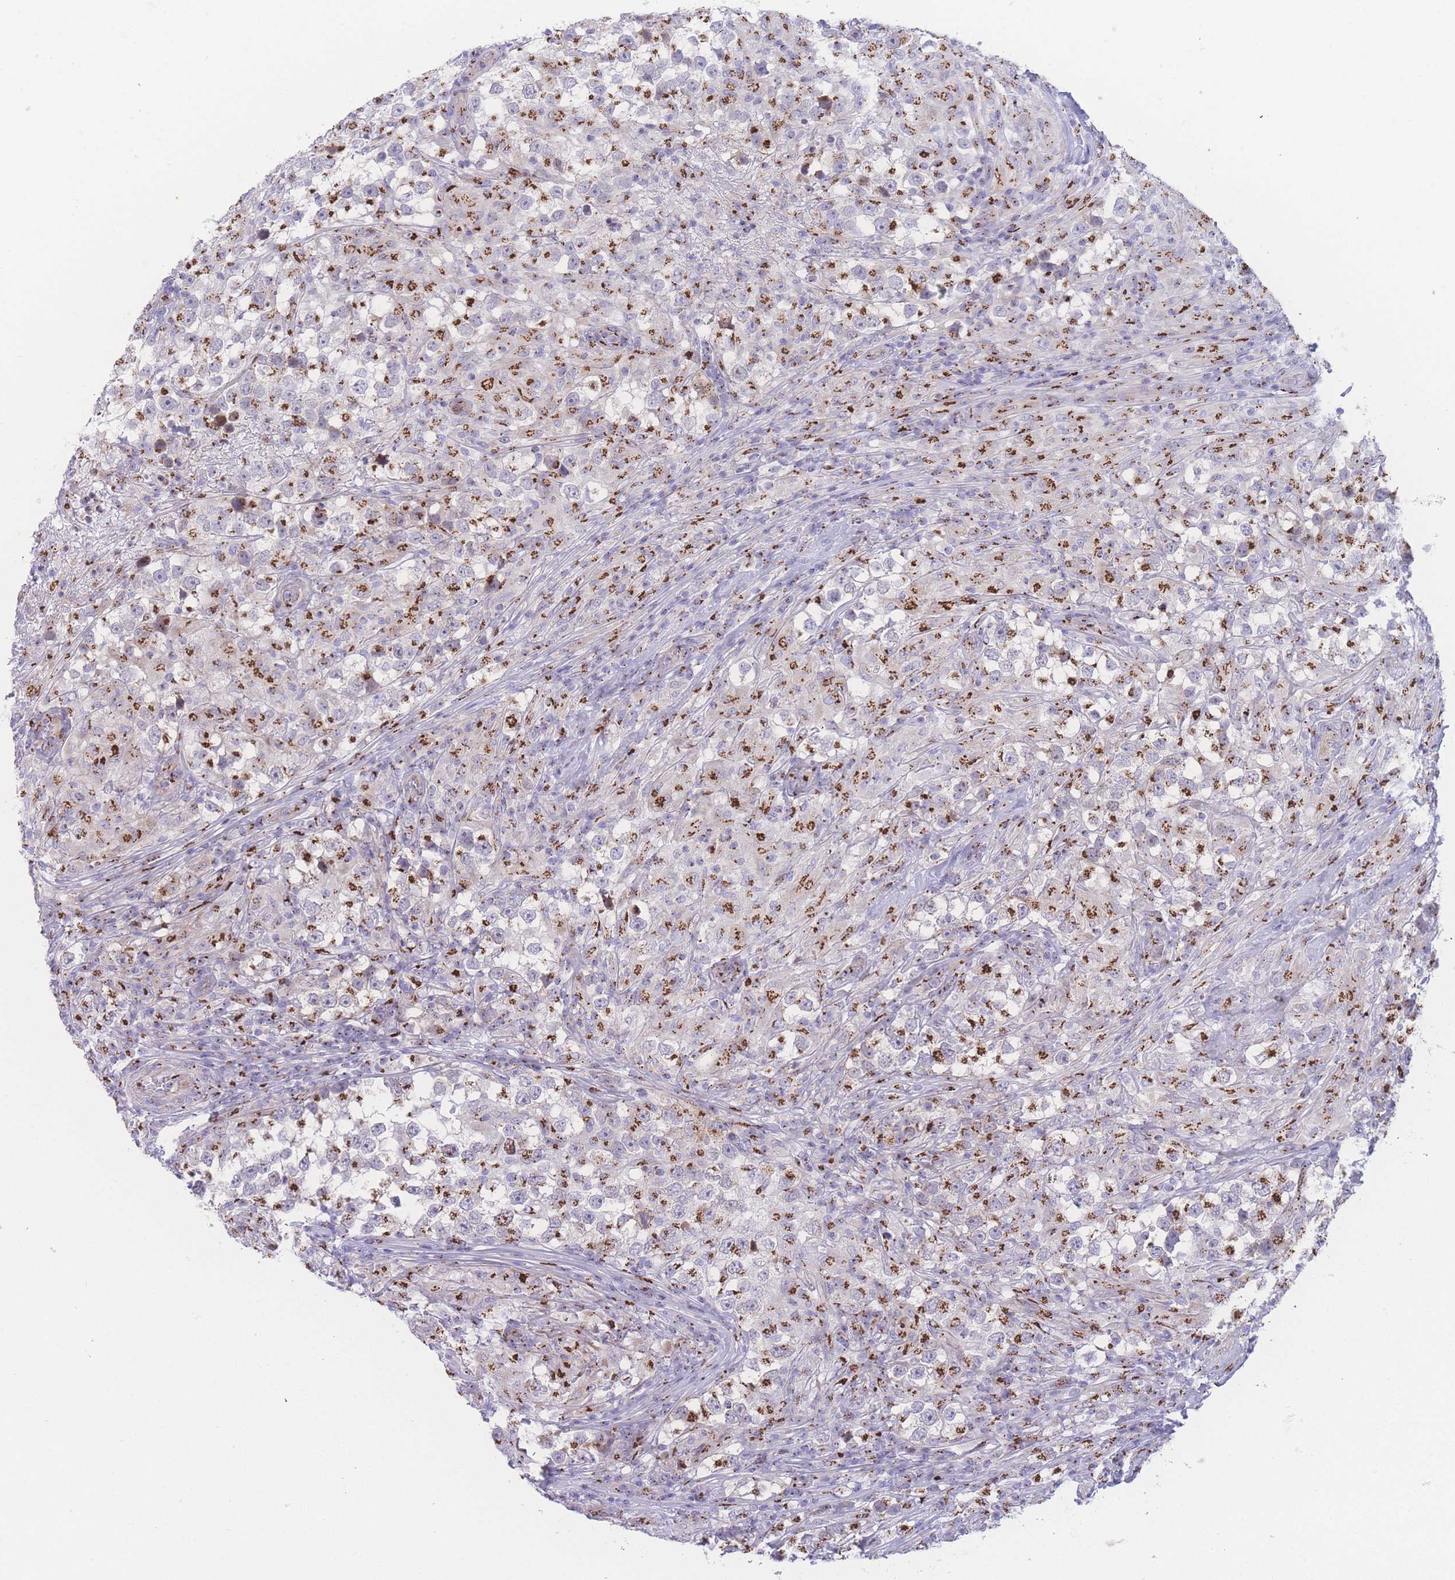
{"staining": {"intensity": "moderate", "quantity": ">75%", "location": "cytoplasmic/membranous"}, "tissue": "testis cancer", "cell_type": "Tumor cells", "image_type": "cancer", "snomed": [{"axis": "morphology", "description": "Seminoma, NOS"}, {"axis": "topography", "description": "Testis"}], "caption": "Brown immunohistochemical staining in testis seminoma displays moderate cytoplasmic/membranous staining in approximately >75% of tumor cells.", "gene": "GOLM2", "patient": {"sex": "male", "age": 46}}